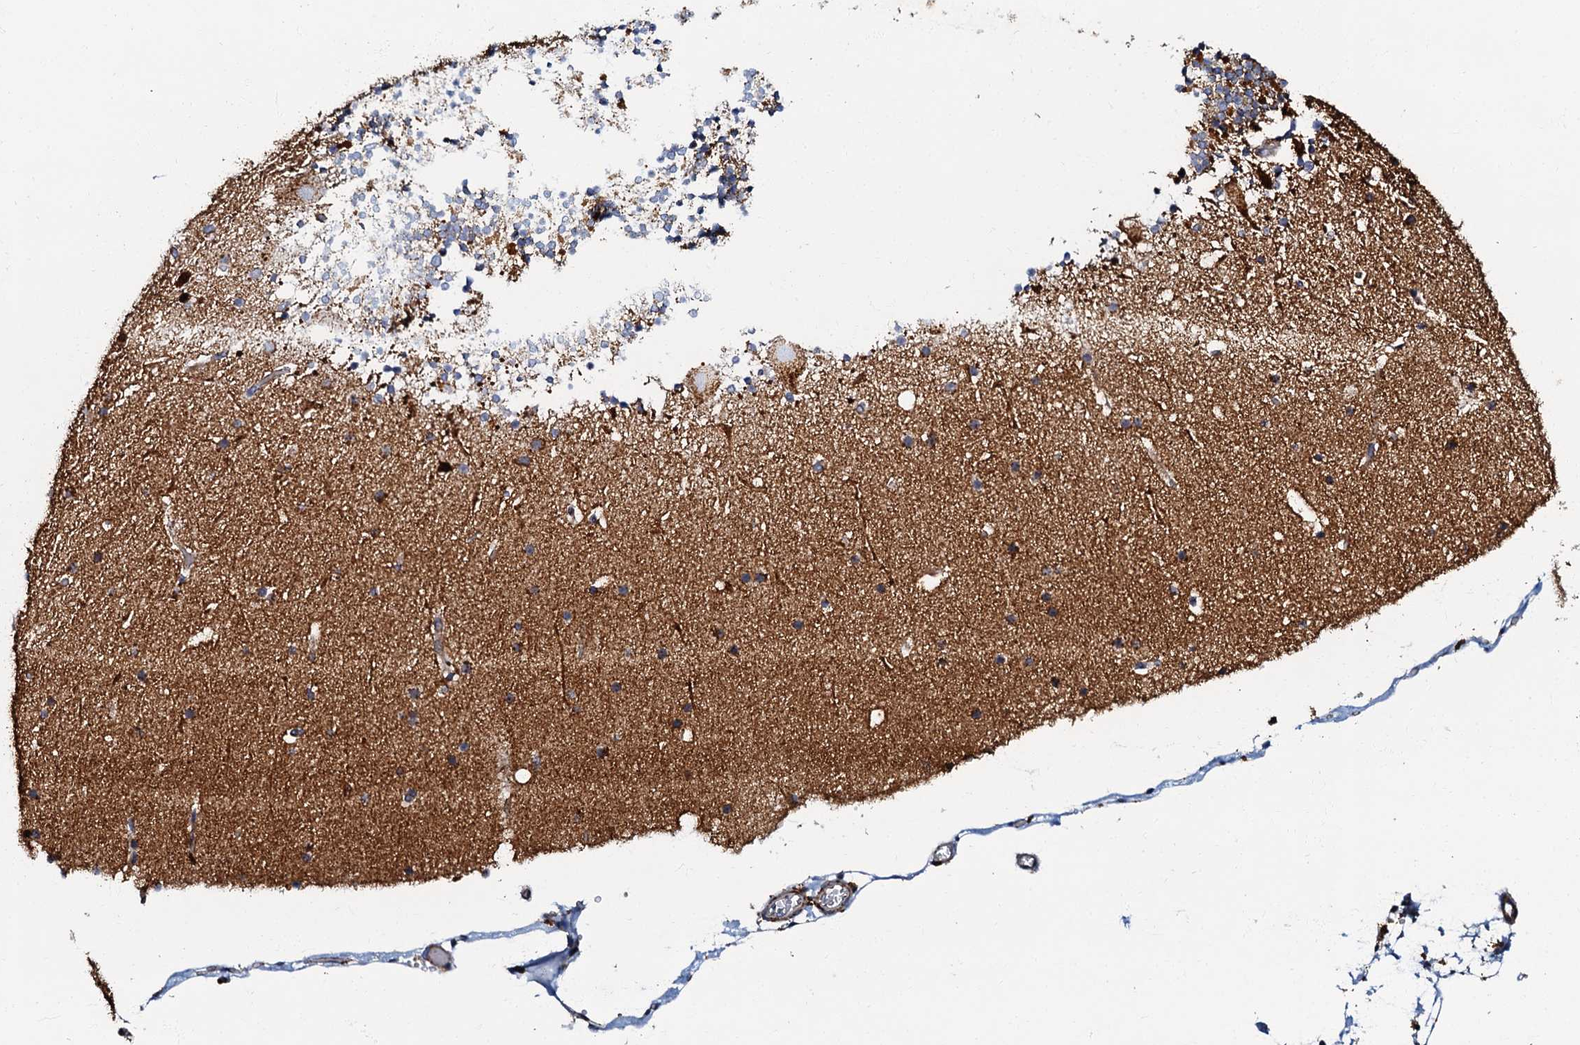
{"staining": {"intensity": "strong", "quantity": "<25%", "location": "cytoplasmic/membranous"}, "tissue": "cerebellum", "cell_type": "Cells in granular layer", "image_type": "normal", "snomed": [{"axis": "morphology", "description": "Normal tissue, NOS"}, {"axis": "topography", "description": "Cerebellum"}], "caption": "Immunohistochemistry (IHC) of normal human cerebellum exhibits medium levels of strong cytoplasmic/membranous expression in about <25% of cells in granular layer.", "gene": "NDUFA12", "patient": {"sex": "male", "age": 57}}